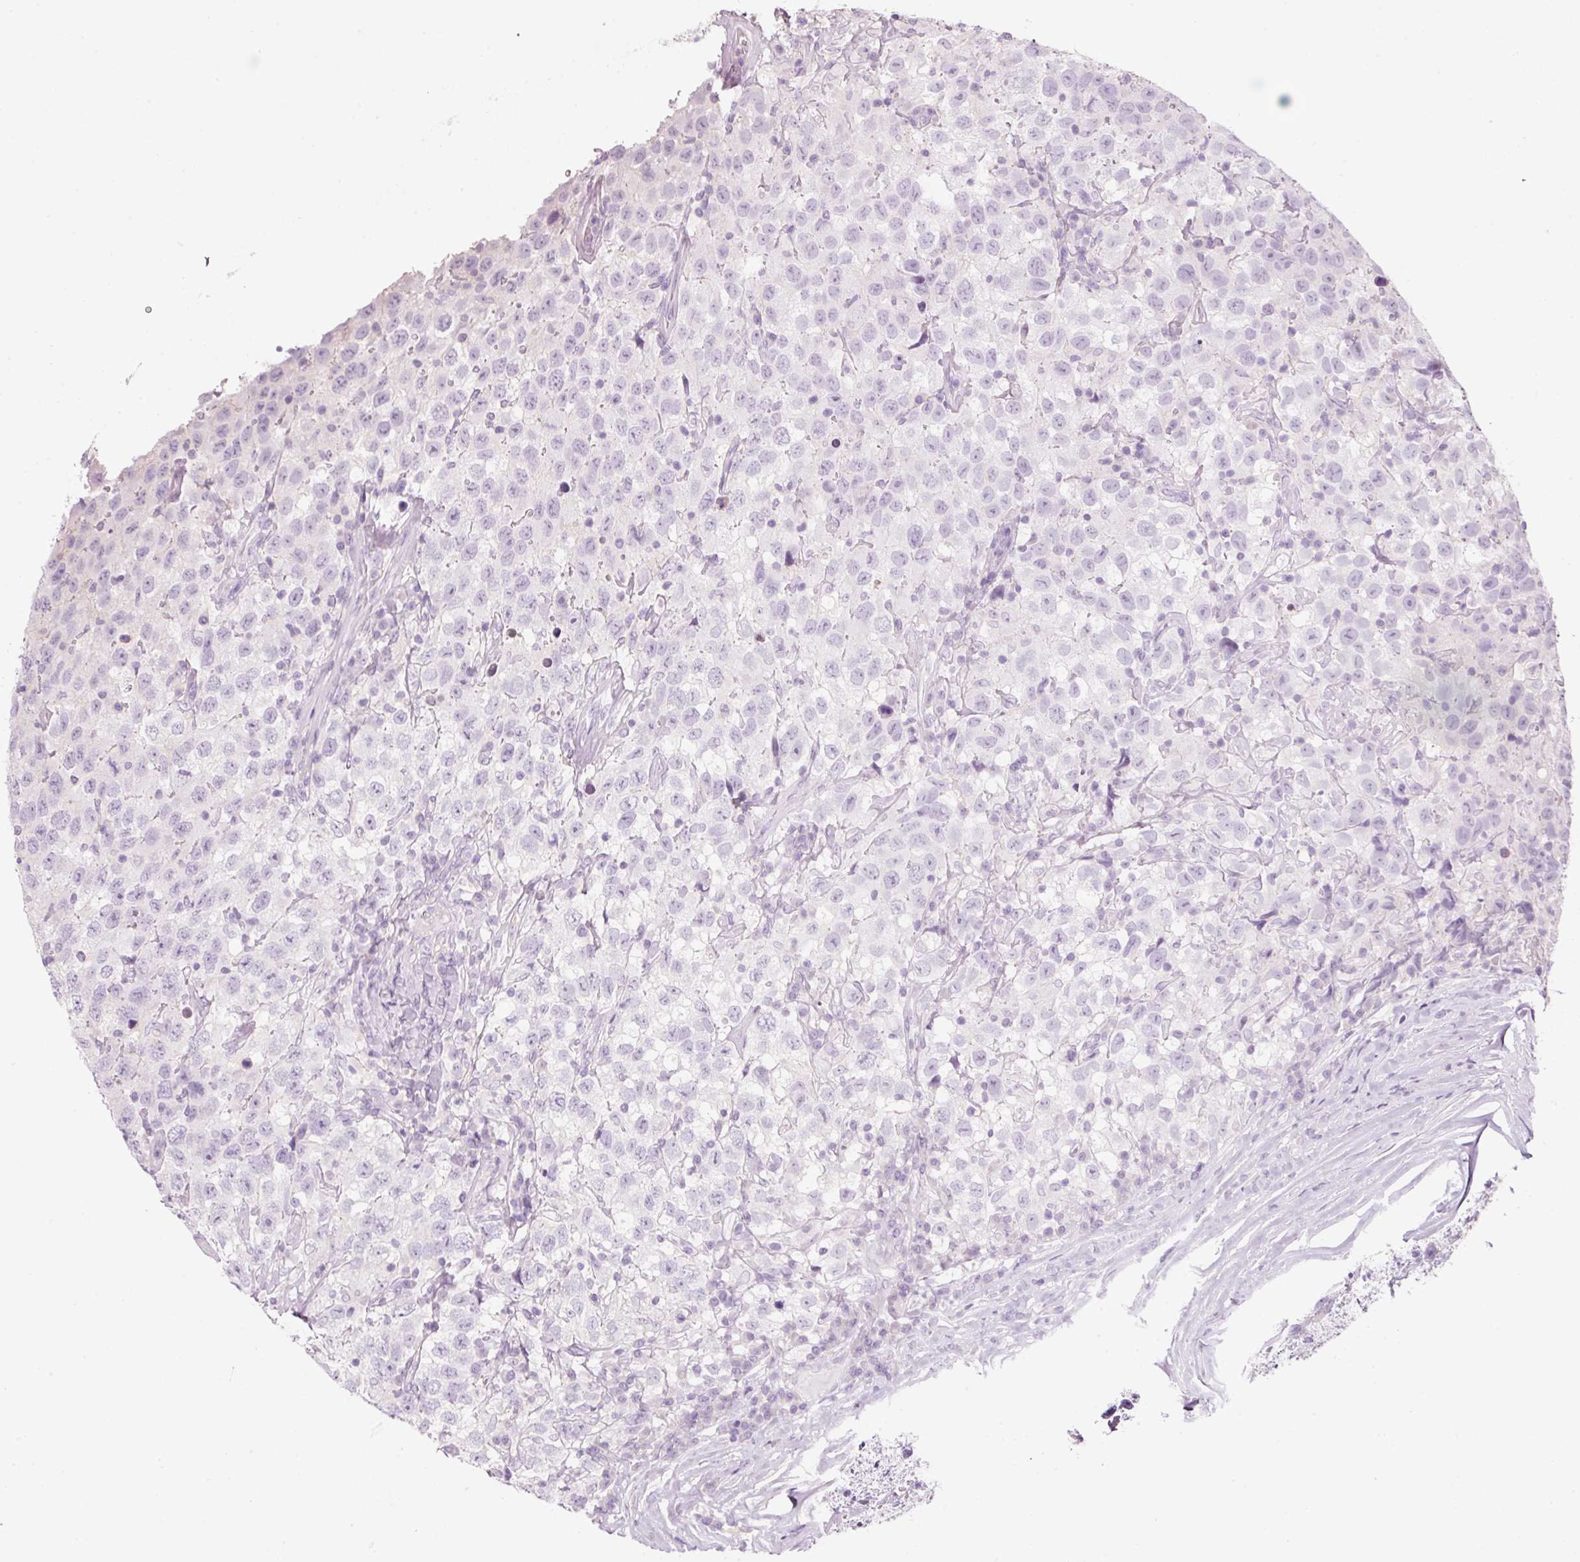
{"staining": {"intensity": "negative", "quantity": "none", "location": "none"}, "tissue": "testis cancer", "cell_type": "Tumor cells", "image_type": "cancer", "snomed": [{"axis": "morphology", "description": "Seminoma, NOS"}, {"axis": "topography", "description": "Testis"}], "caption": "Immunohistochemistry (IHC) photomicrograph of human testis seminoma stained for a protein (brown), which shows no positivity in tumor cells. (DAB (3,3'-diaminobenzidine) immunohistochemistry (IHC) visualized using brightfield microscopy, high magnification).", "gene": "CMA1", "patient": {"sex": "male", "age": 41}}